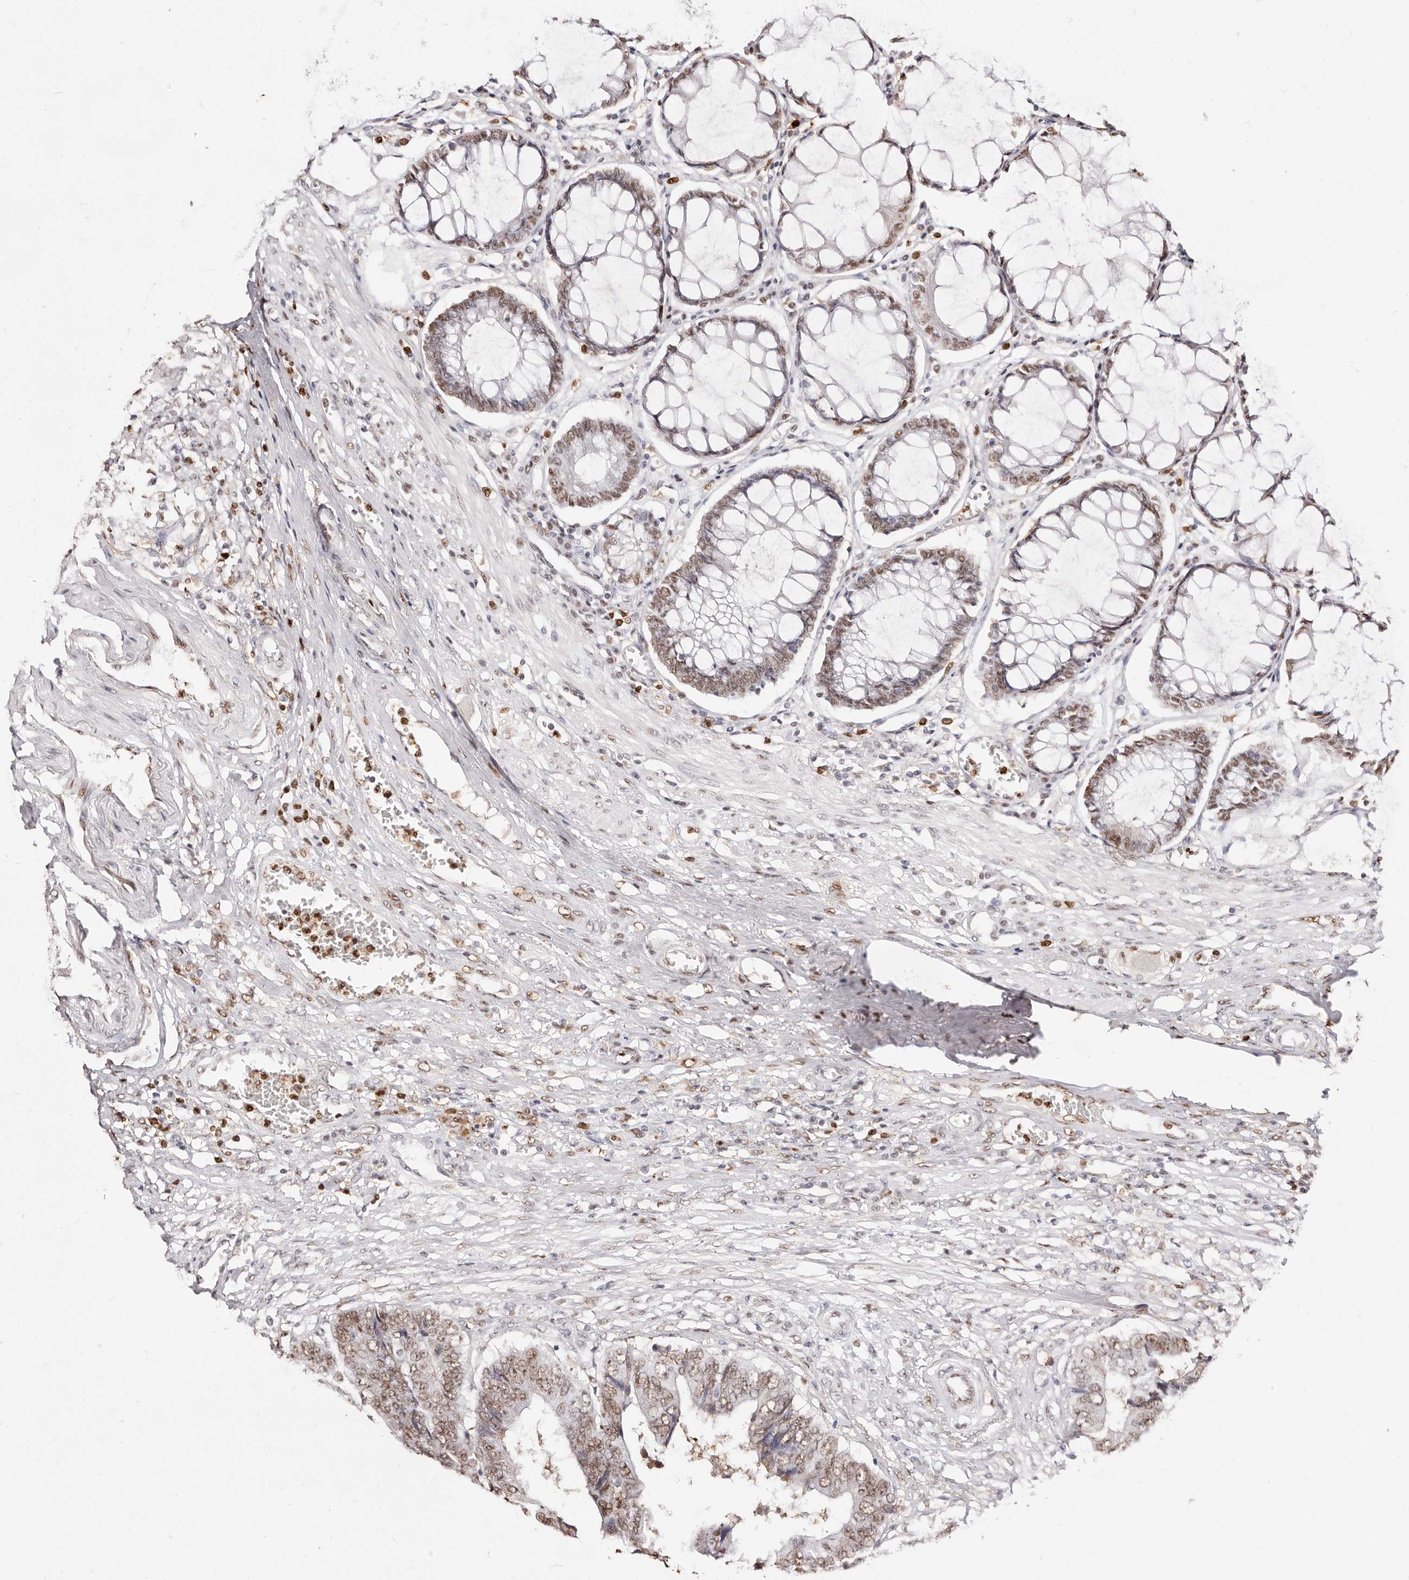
{"staining": {"intensity": "weak", "quantity": ">75%", "location": "nuclear"}, "tissue": "colorectal cancer", "cell_type": "Tumor cells", "image_type": "cancer", "snomed": [{"axis": "morphology", "description": "Adenocarcinoma, NOS"}, {"axis": "topography", "description": "Rectum"}], "caption": "Protein analysis of adenocarcinoma (colorectal) tissue displays weak nuclear positivity in about >75% of tumor cells.", "gene": "TKT", "patient": {"sex": "male", "age": 84}}